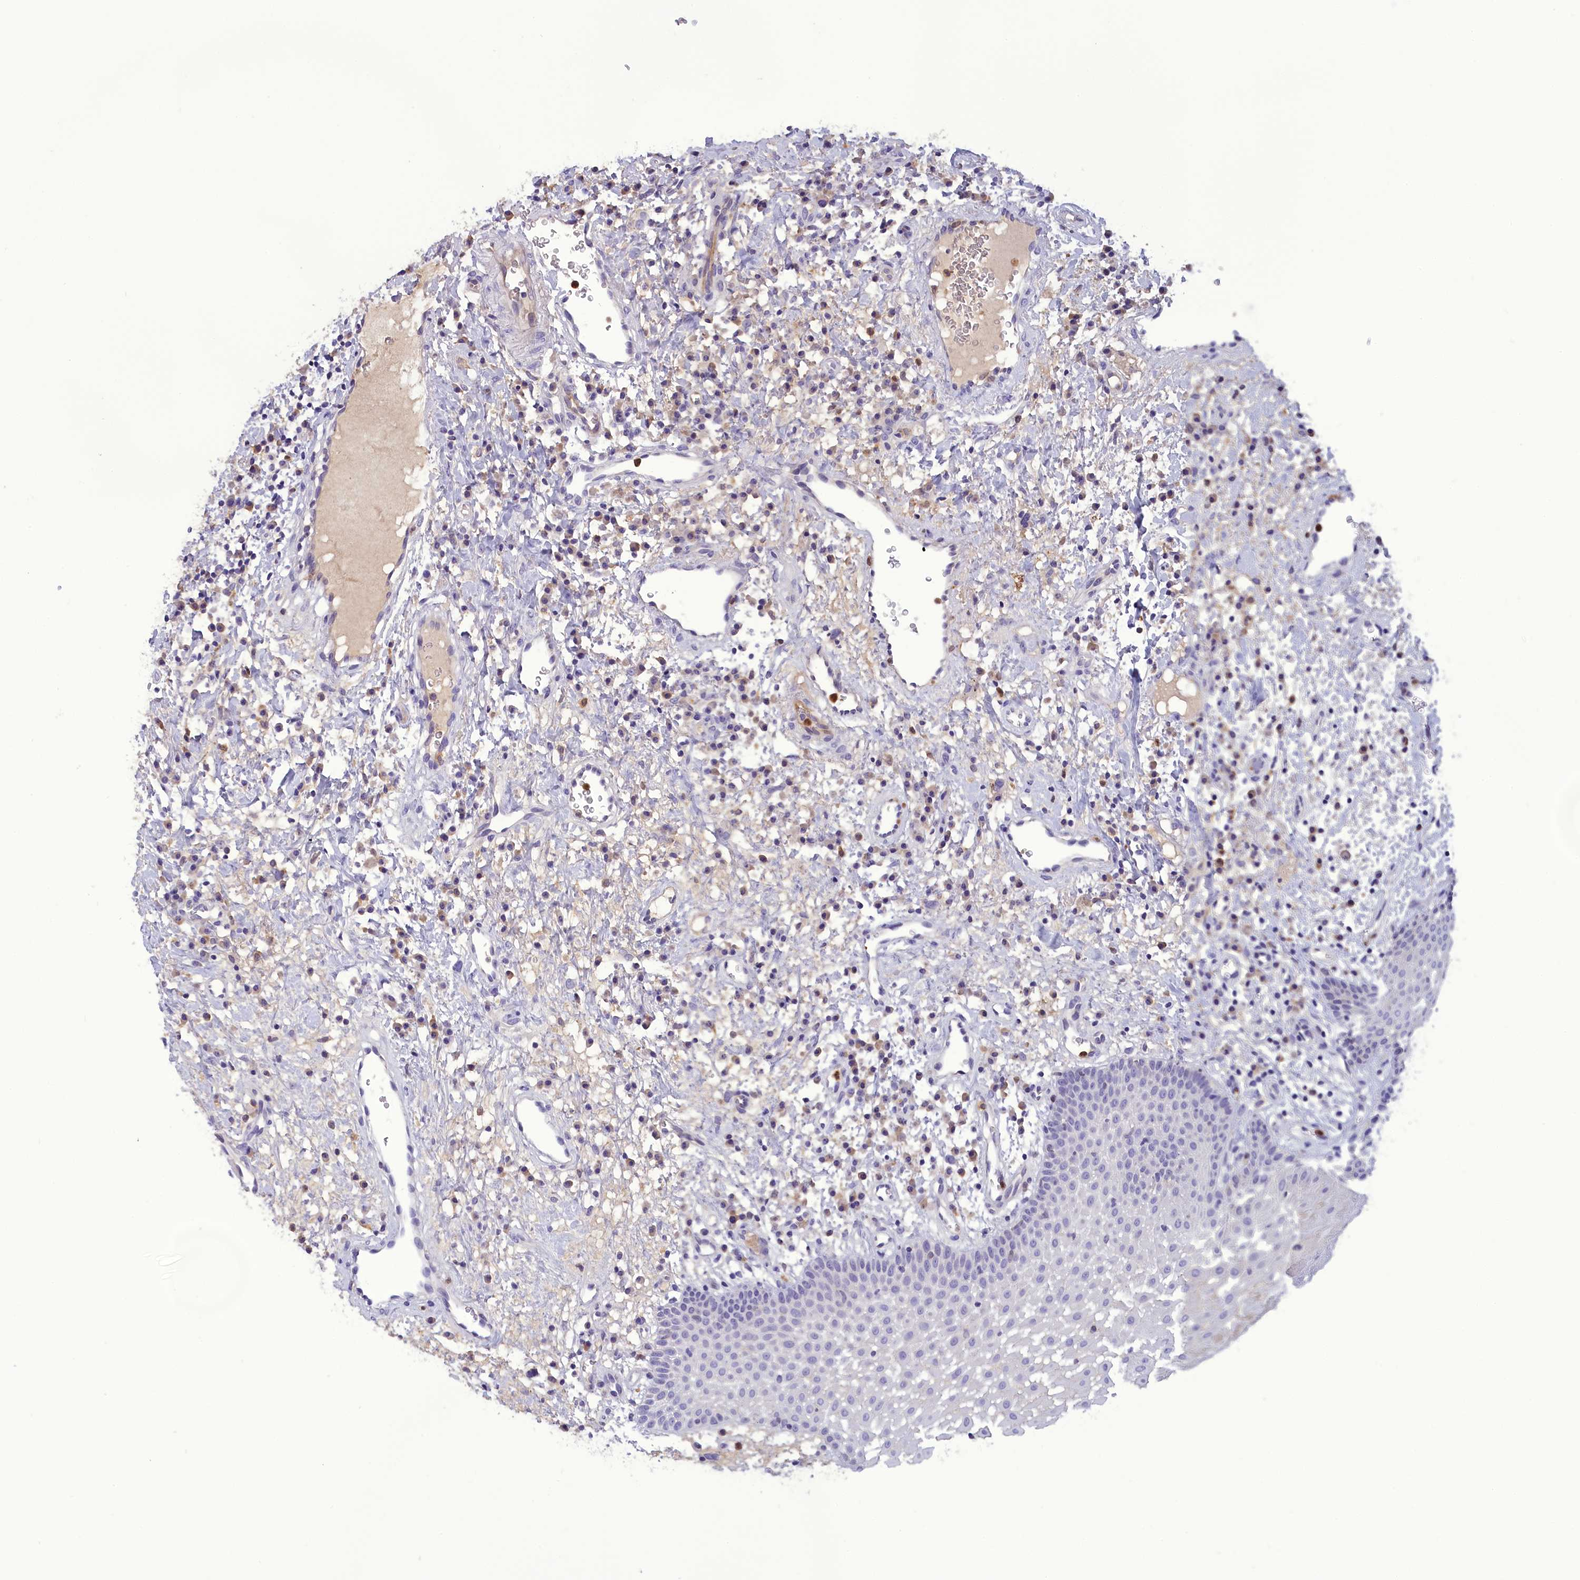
{"staining": {"intensity": "weak", "quantity": "<25%", "location": "cytoplasmic/membranous"}, "tissue": "oral mucosa", "cell_type": "Squamous epithelial cells", "image_type": "normal", "snomed": [{"axis": "morphology", "description": "Normal tissue, NOS"}, {"axis": "topography", "description": "Oral tissue"}], "caption": "Immunohistochemistry (IHC) of normal human oral mucosa shows no staining in squamous epithelial cells.", "gene": "FAM149B1", "patient": {"sex": "male", "age": 74}}